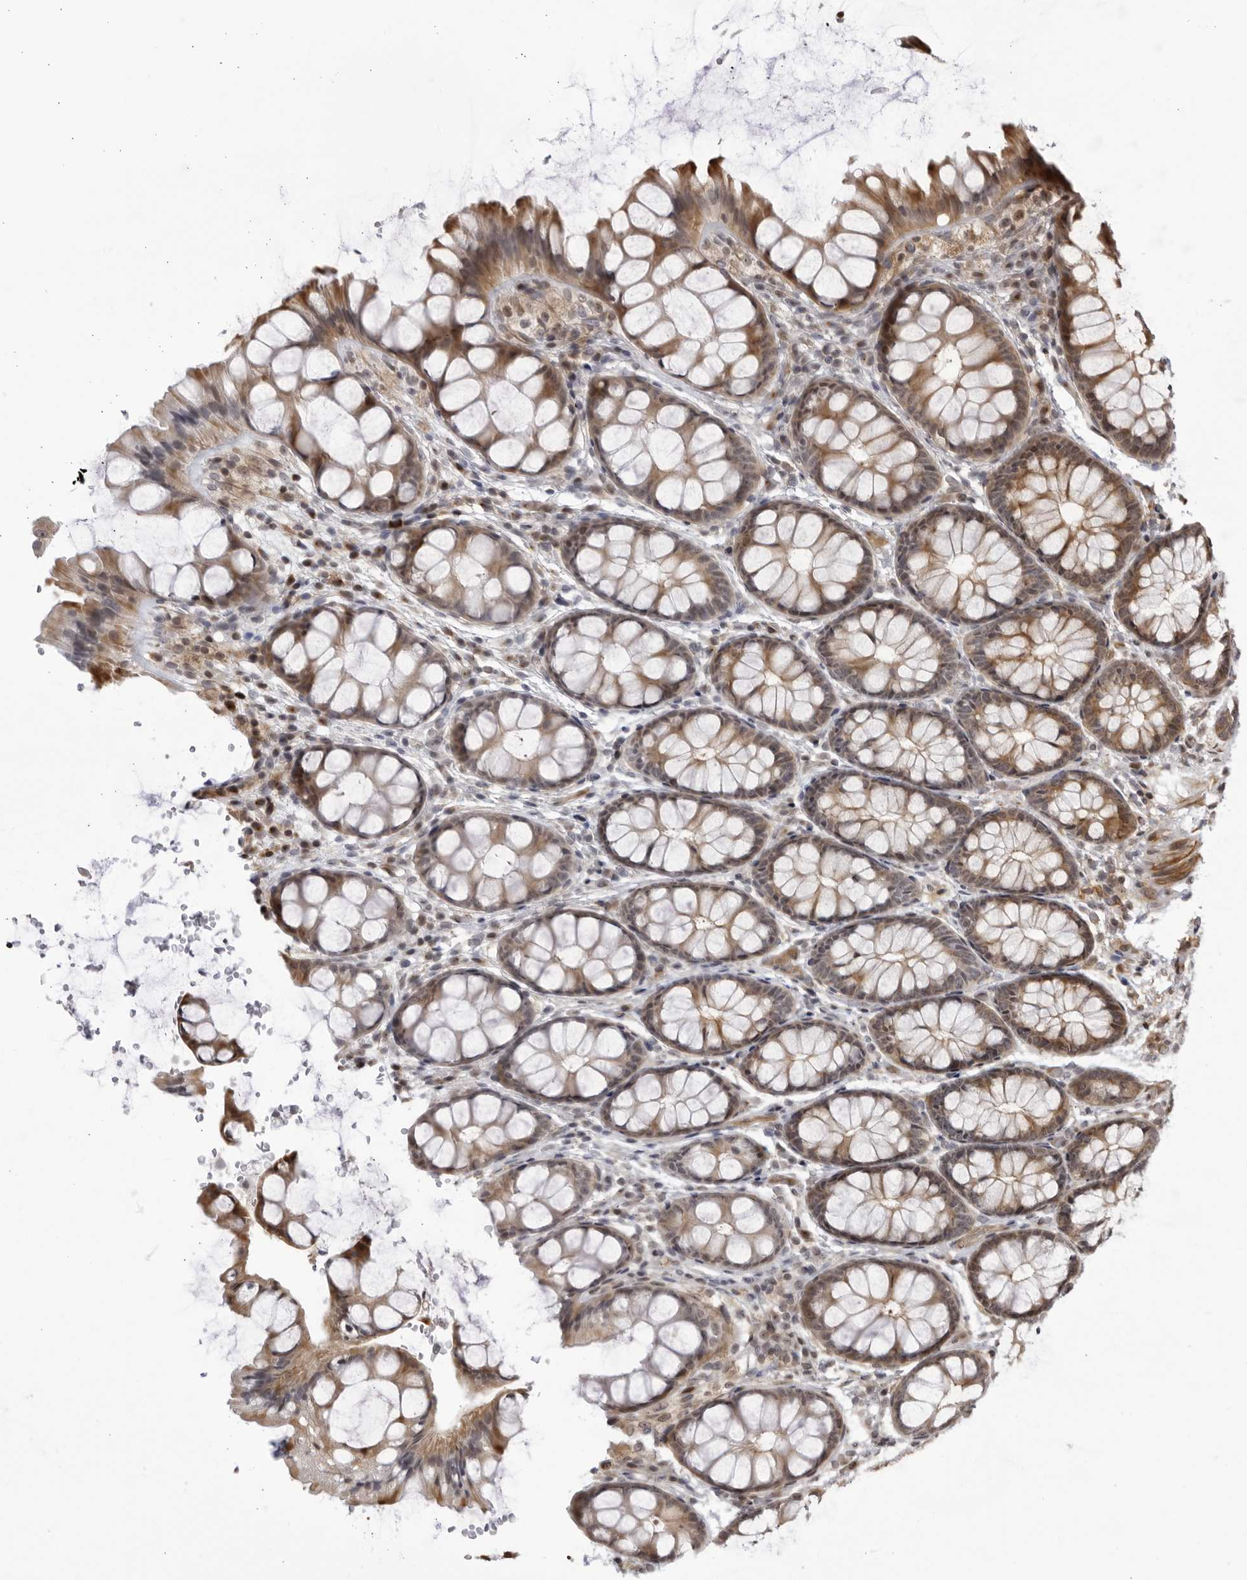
{"staining": {"intensity": "moderate", "quantity": ">75%", "location": "cytoplasmic/membranous,nuclear"}, "tissue": "colon", "cell_type": "Endothelial cells", "image_type": "normal", "snomed": [{"axis": "morphology", "description": "Normal tissue, NOS"}, {"axis": "topography", "description": "Colon"}], "caption": "DAB immunohistochemical staining of benign colon reveals moderate cytoplasmic/membranous,nuclear protein staining in about >75% of endothelial cells. Using DAB (3,3'-diaminobenzidine) (brown) and hematoxylin (blue) stains, captured at high magnification using brightfield microscopy.", "gene": "CNBD1", "patient": {"sex": "male", "age": 47}}